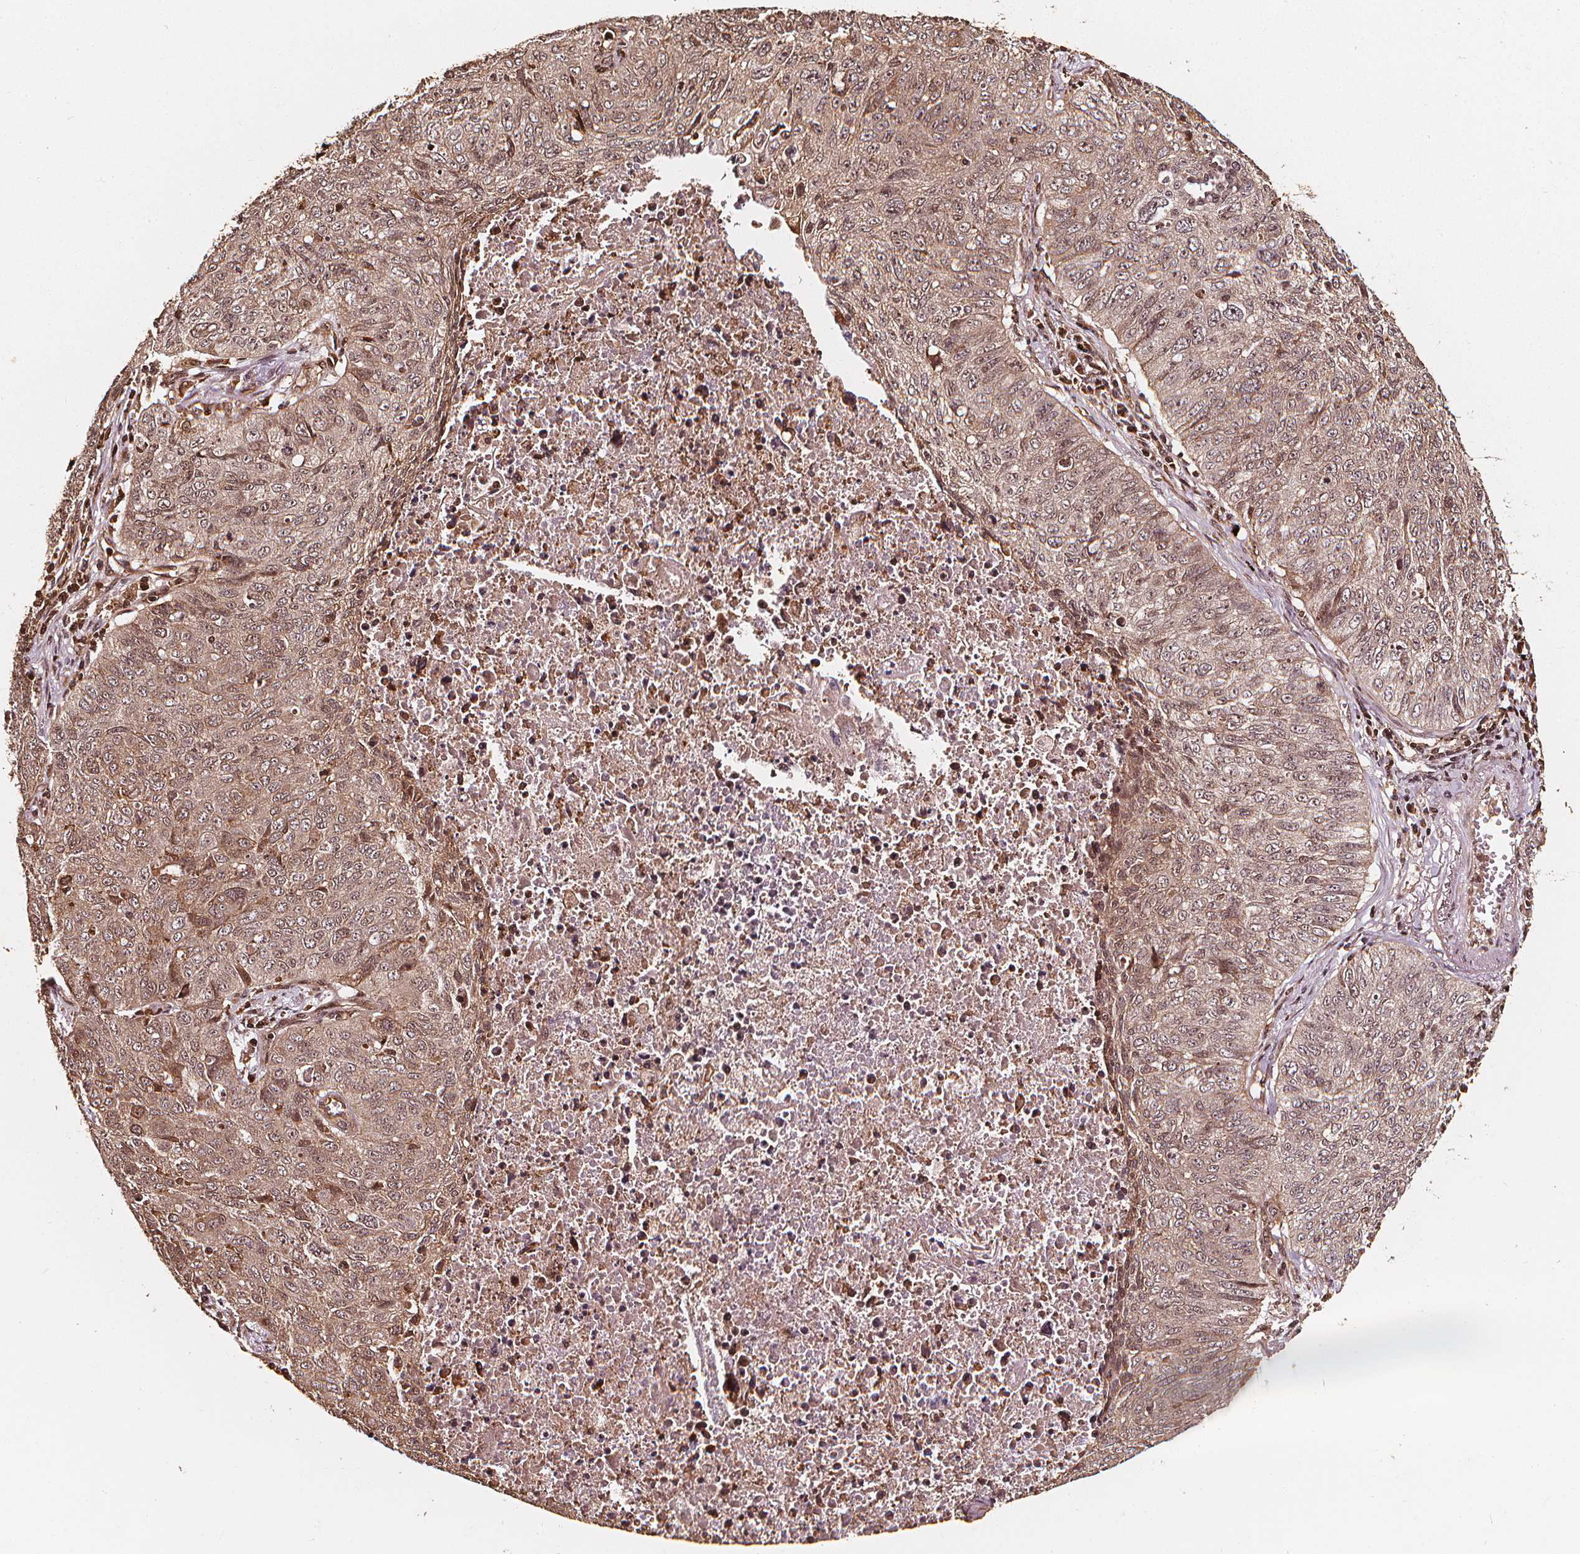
{"staining": {"intensity": "weak", "quantity": "25%-75%", "location": "cytoplasmic/membranous"}, "tissue": "lung cancer", "cell_type": "Tumor cells", "image_type": "cancer", "snomed": [{"axis": "morphology", "description": "Normal morphology"}, {"axis": "morphology", "description": "Aneuploidy"}, {"axis": "morphology", "description": "Squamous cell carcinoma, NOS"}, {"axis": "topography", "description": "Lymph node"}, {"axis": "topography", "description": "Lung"}], "caption": "A photomicrograph of lung cancer stained for a protein exhibits weak cytoplasmic/membranous brown staining in tumor cells.", "gene": "EXOSC9", "patient": {"sex": "female", "age": 76}}